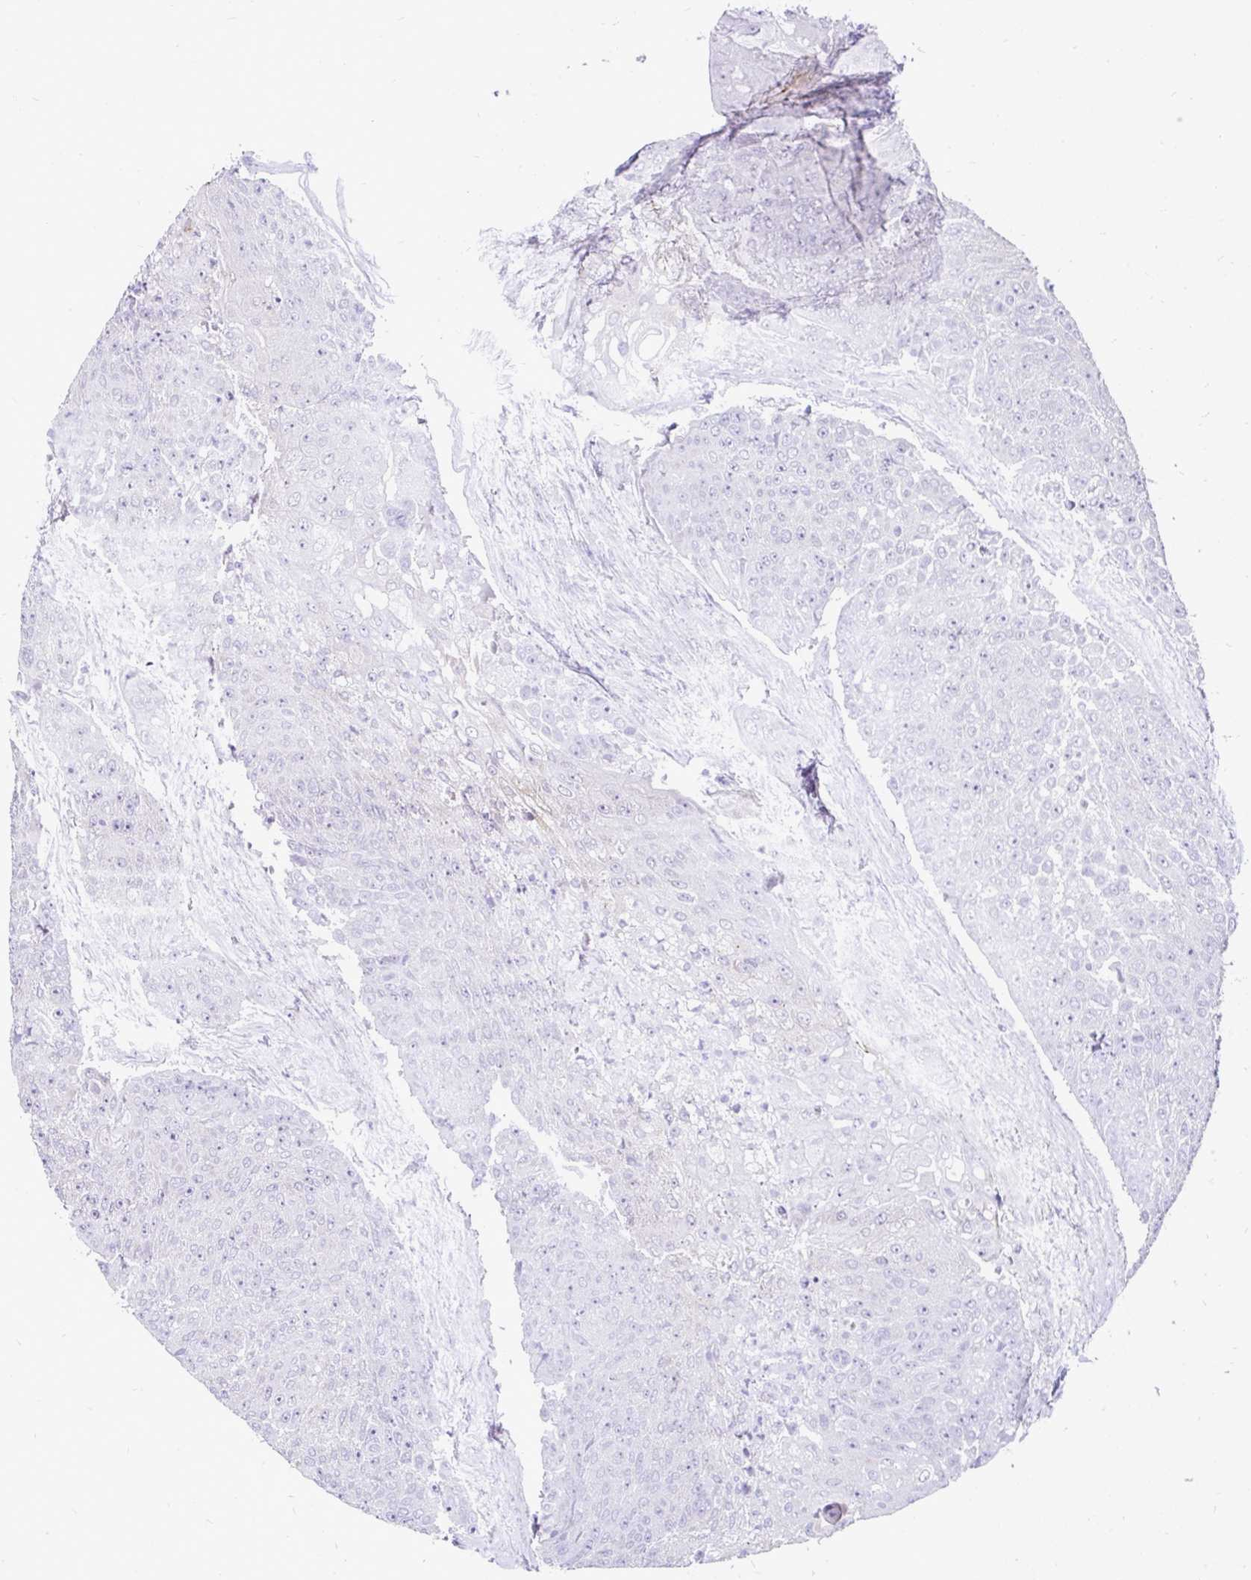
{"staining": {"intensity": "negative", "quantity": "none", "location": "none"}, "tissue": "urothelial cancer", "cell_type": "Tumor cells", "image_type": "cancer", "snomed": [{"axis": "morphology", "description": "Urothelial carcinoma, High grade"}, {"axis": "topography", "description": "Urinary bladder"}], "caption": "Urothelial cancer was stained to show a protein in brown. There is no significant expression in tumor cells. (Stains: DAB (3,3'-diaminobenzidine) IHC with hematoxylin counter stain, Microscopy: brightfield microscopy at high magnification).", "gene": "INTS5", "patient": {"sex": "female", "age": 63}}